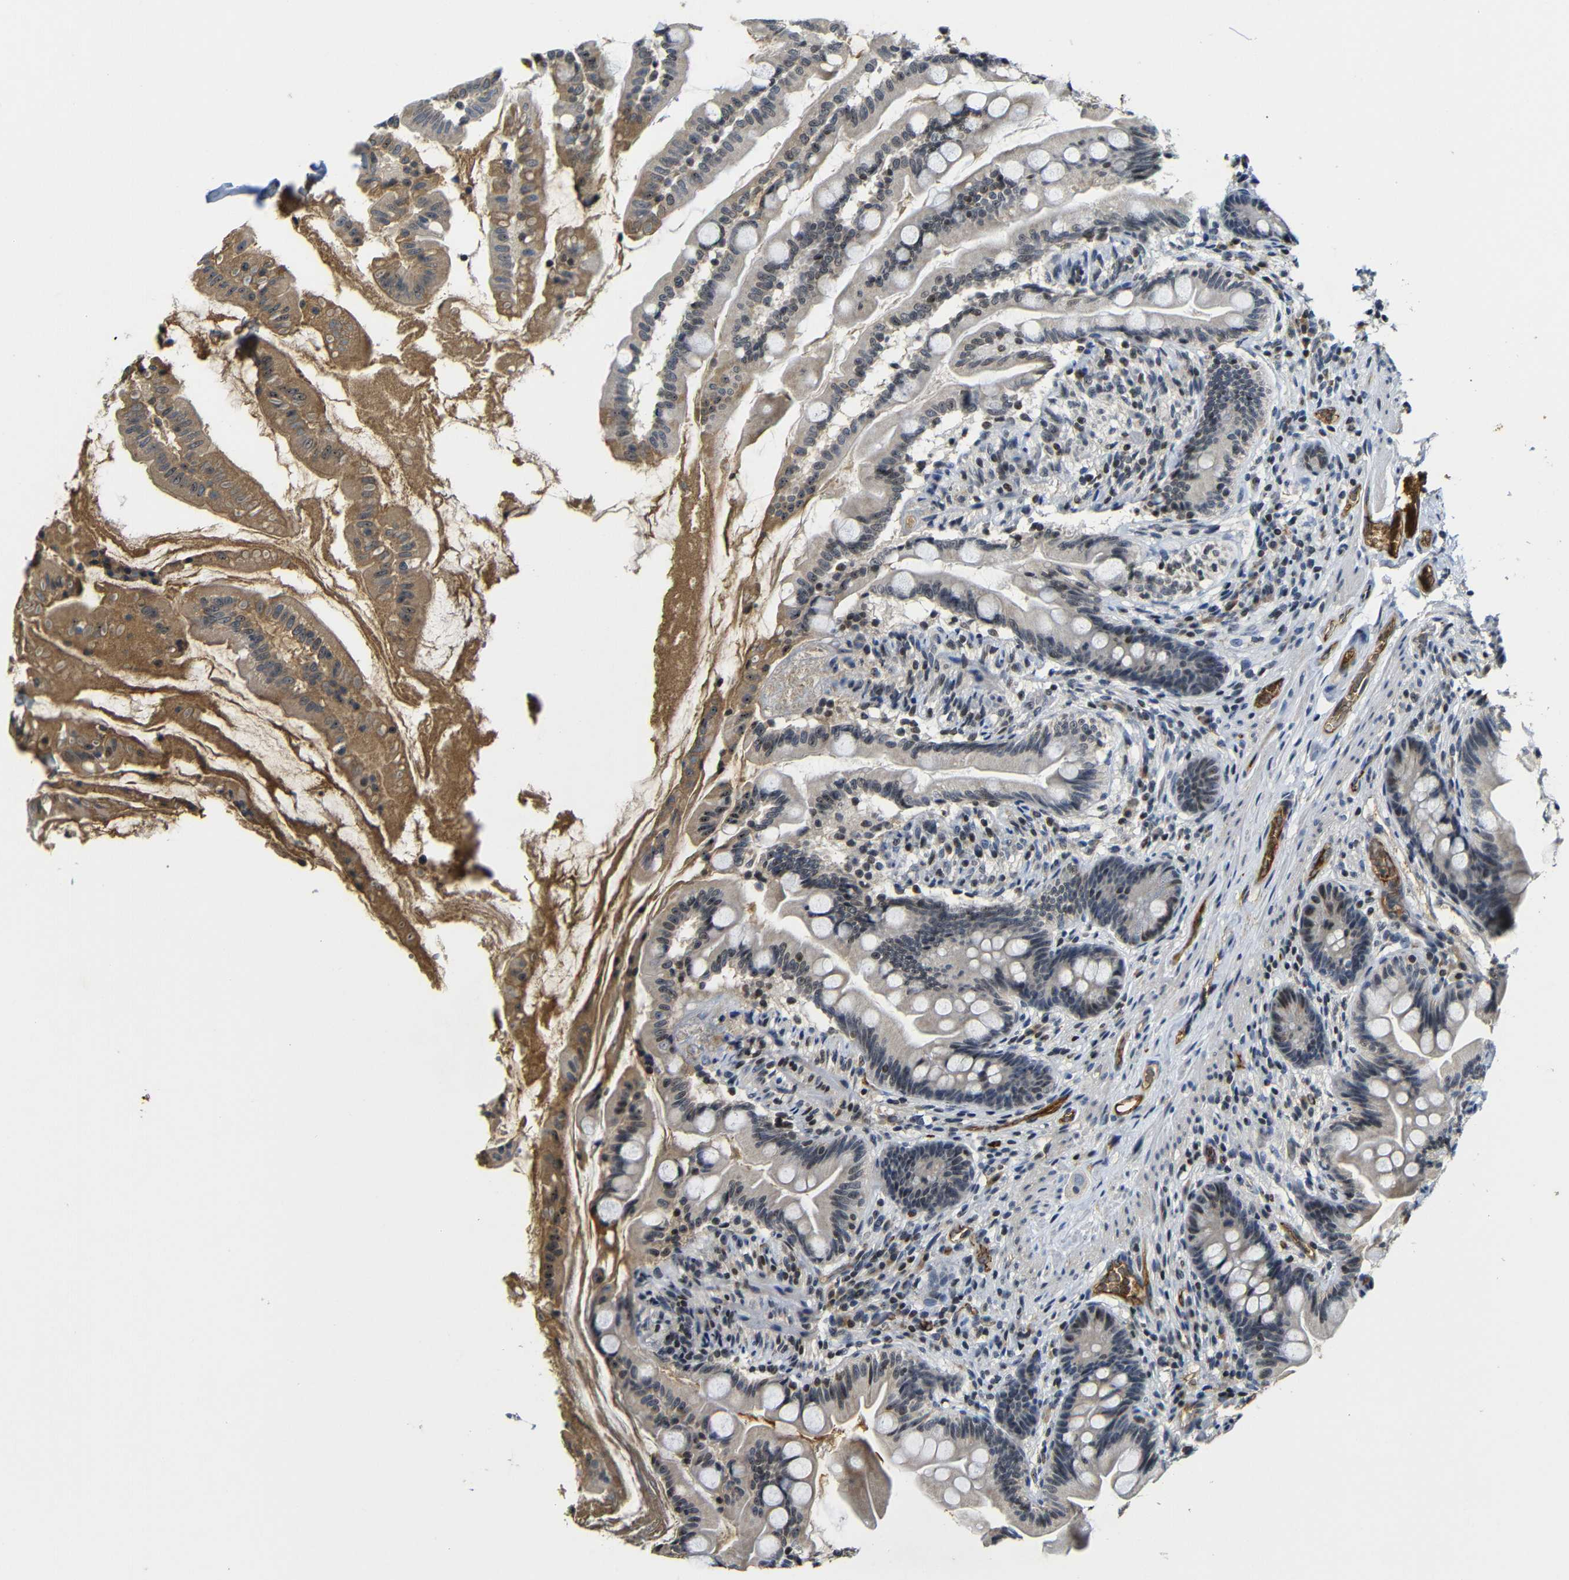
{"staining": {"intensity": "moderate", "quantity": "25%-75%", "location": "nuclear"}, "tissue": "small intestine", "cell_type": "Glandular cells", "image_type": "normal", "snomed": [{"axis": "morphology", "description": "Normal tissue, NOS"}, {"axis": "topography", "description": "Small intestine"}], "caption": "IHC (DAB (3,3'-diaminobenzidine)) staining of benign small intestine shows moderate nuclear protein staining in approximately 25%-75% of glandular cells. The staining was performed using DAB, with brown indicating positive protein expression. Nuclei are stained blue with hematoxylin.", "gene": "MYC", "patient": {"sex": "female", "age": 56}}